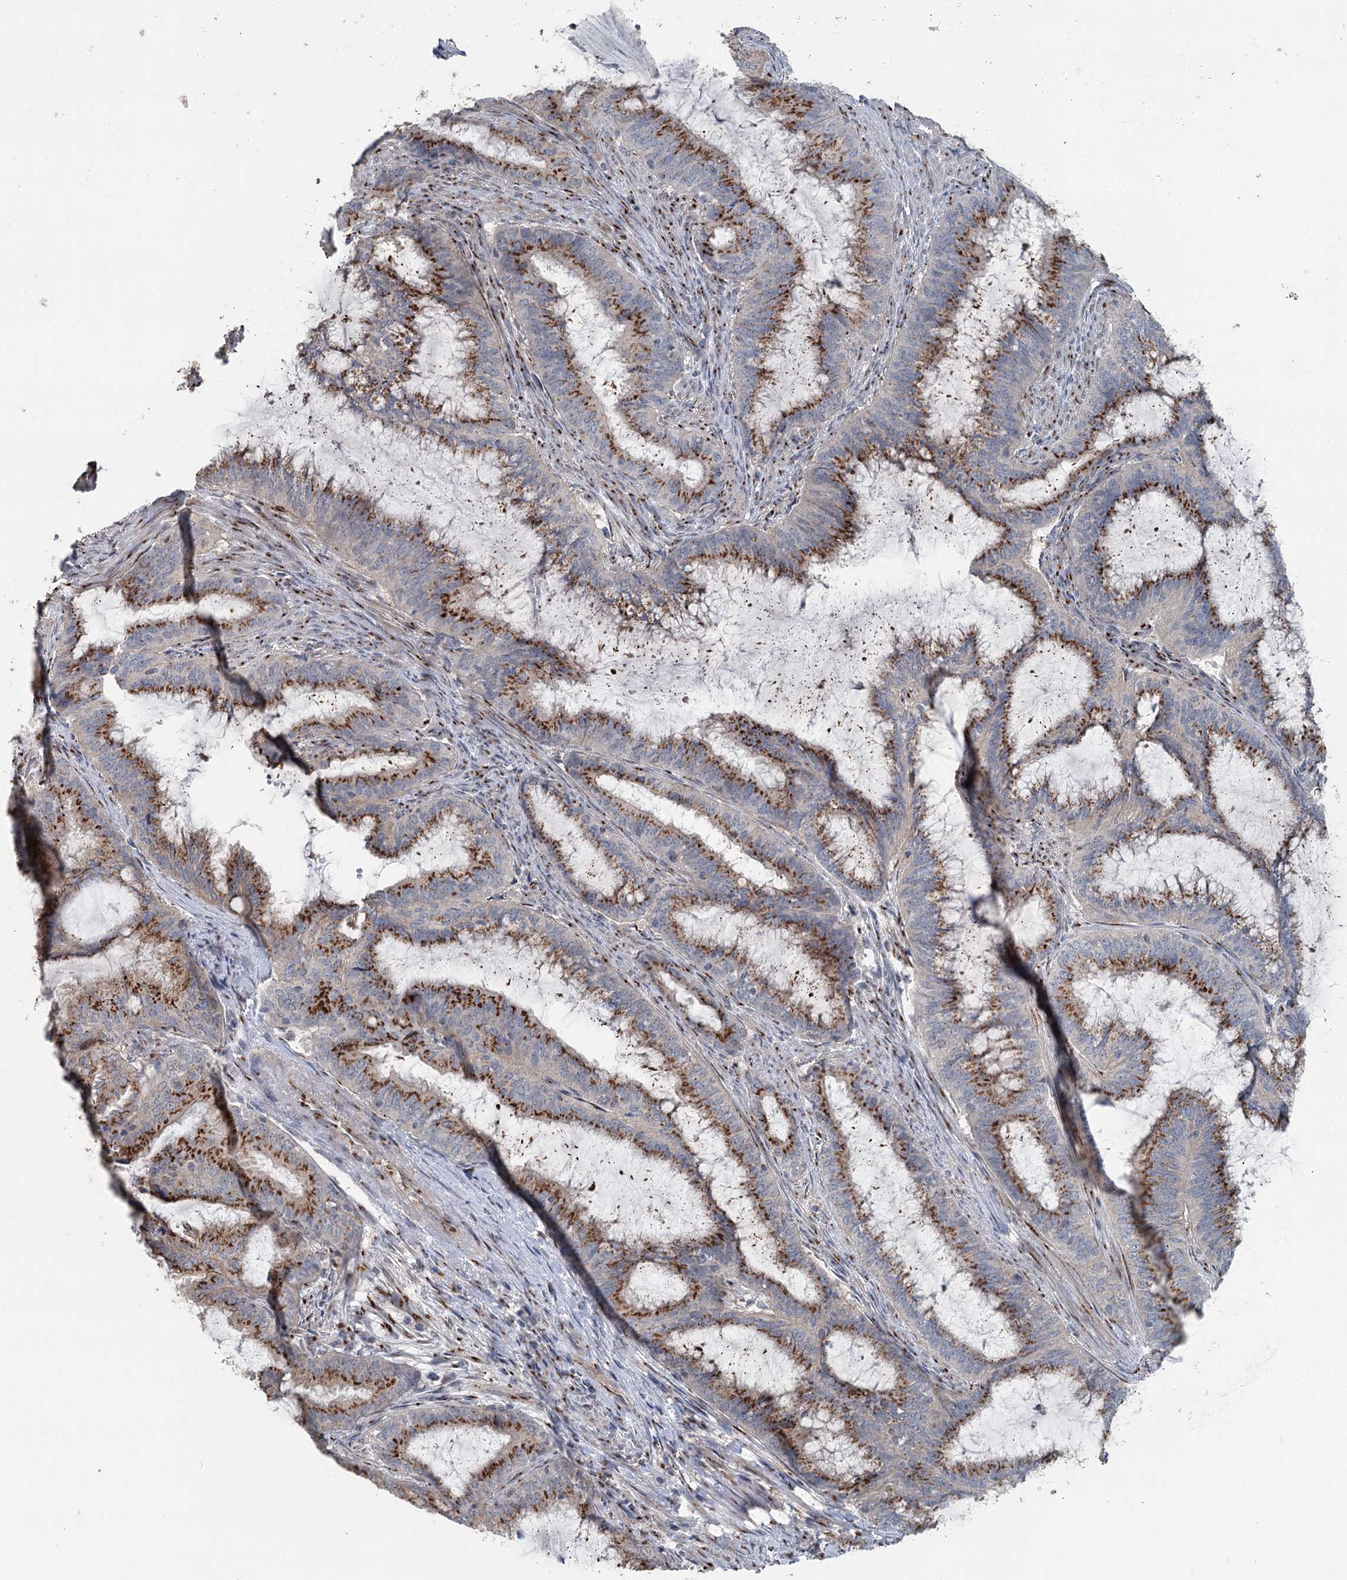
{"staining": {"intensity": "strong", "quantity": "25%-75%", "location": "cytoplasmic/membranous"}, "tissue": "endometrial cancer", "cell_type": "Tumor cells", "image_type": "cancer", "snomed": [{"axis": "morphology", "description": "Adenocarcinoma, NOS"}, {"axis": "topography", "description": "Endometrium"}], "caption": "Strong cytoplasmic/membranous expression for a protein is identified in about 25%-75% of tumor cells of endometrial cancer (adenocarcinoma) using immunohistochemistry.", "gene": "ITIH5", "patient": {"sex": "female", "age": 51}}